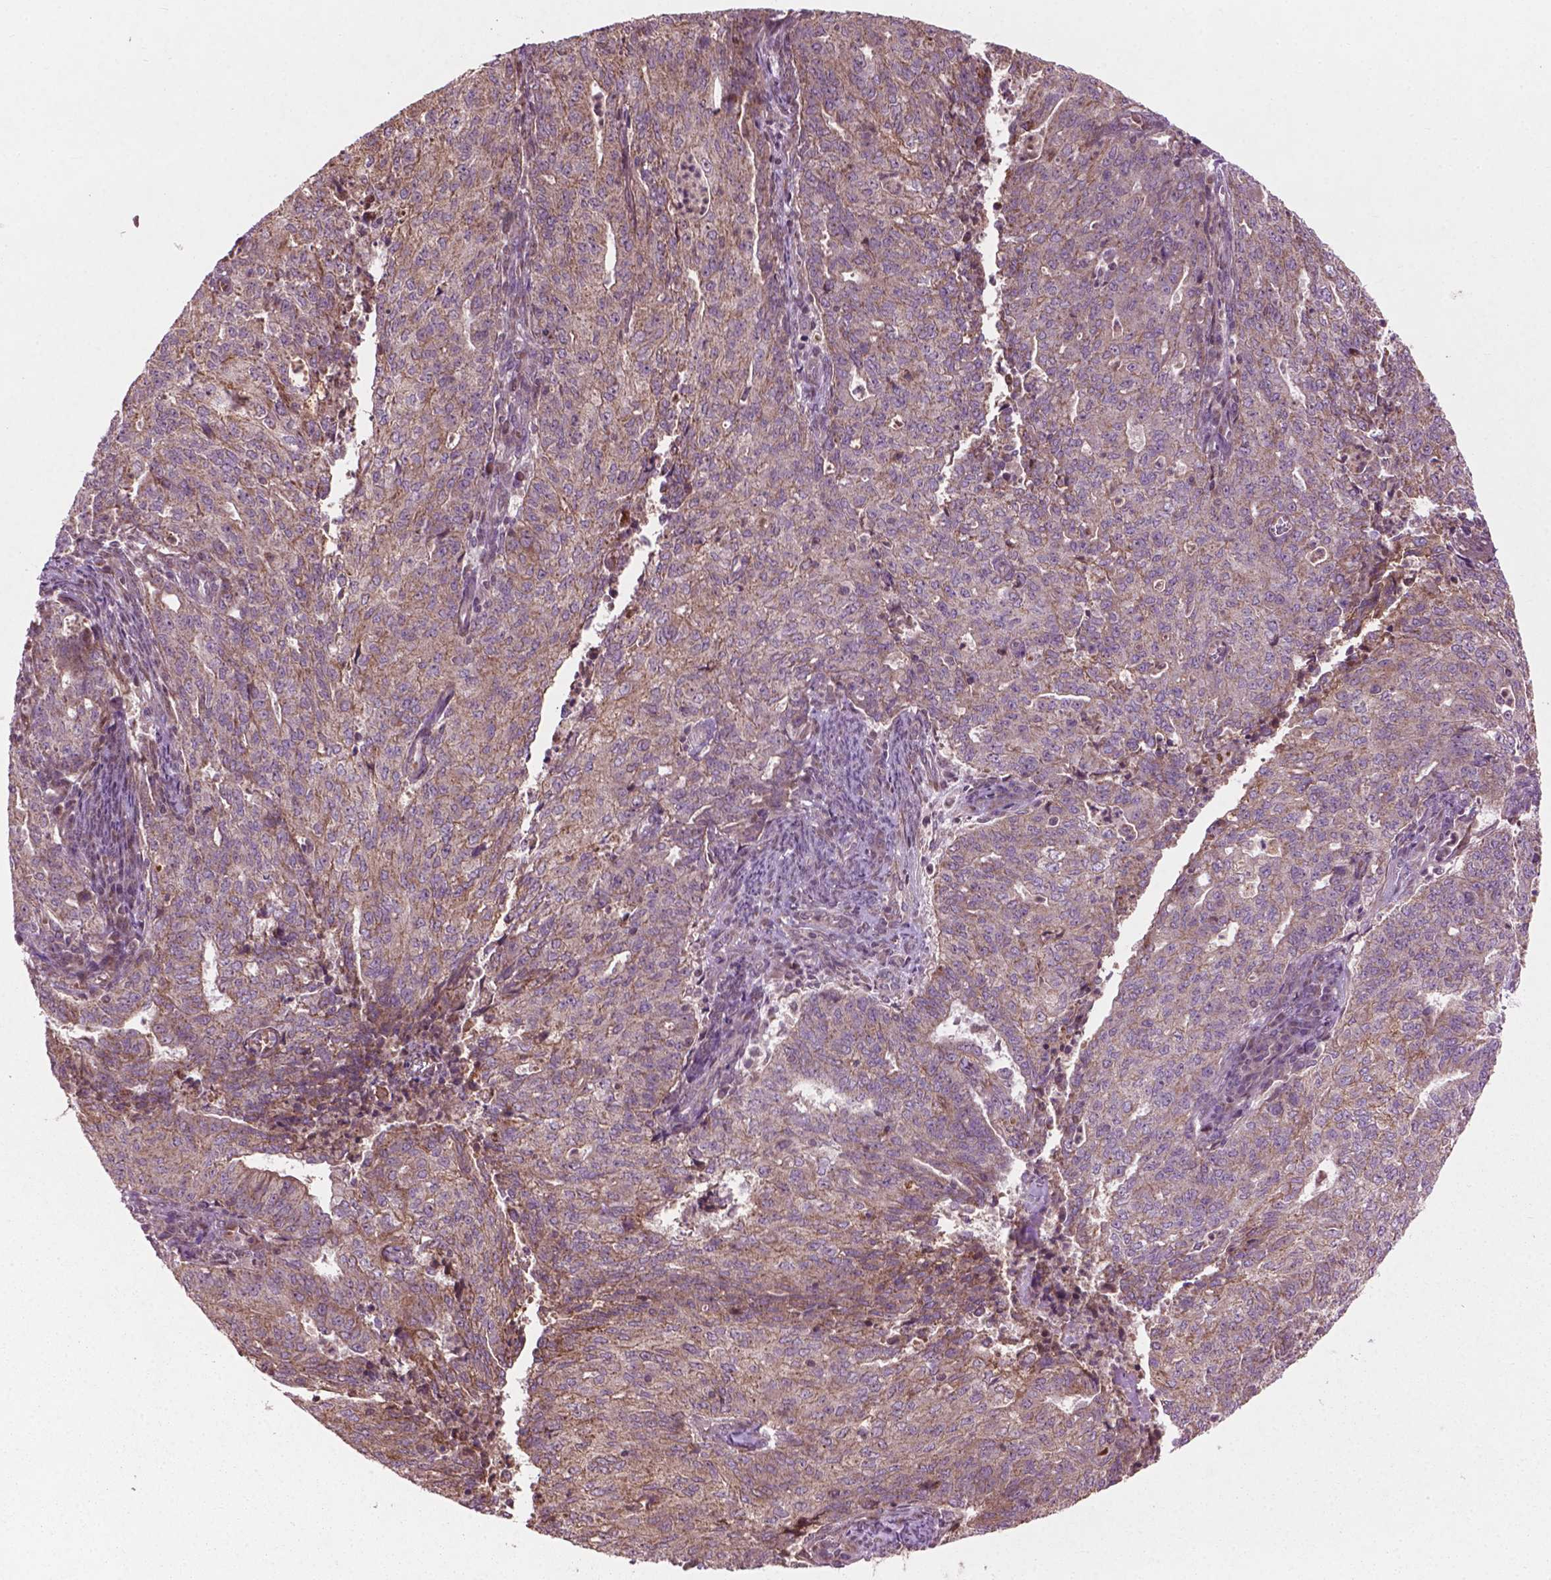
{"staining": {"intensity": "moderate", "quantity": "<25%", "location": "cytoplasmic/membranous"}, "tissue": "endometrial cancer", "cell_type": "Tumor cells", "image_type": "cancer", "snomed": [{"axis": "morphology", "description": "Adenocarcinoma, NOS"}, {"axis": "topography", "description": "Endometrium"}], "caption": "An IHC histopathology image of tumor tissue is shown. Protein staining in brown labels moderate cytoplasmic/membranous positivity in endometrial adenocarcinoma within tumor cells.", "gene": "B3GALNT2", "patient": {"sex": "female", "age": 82}}